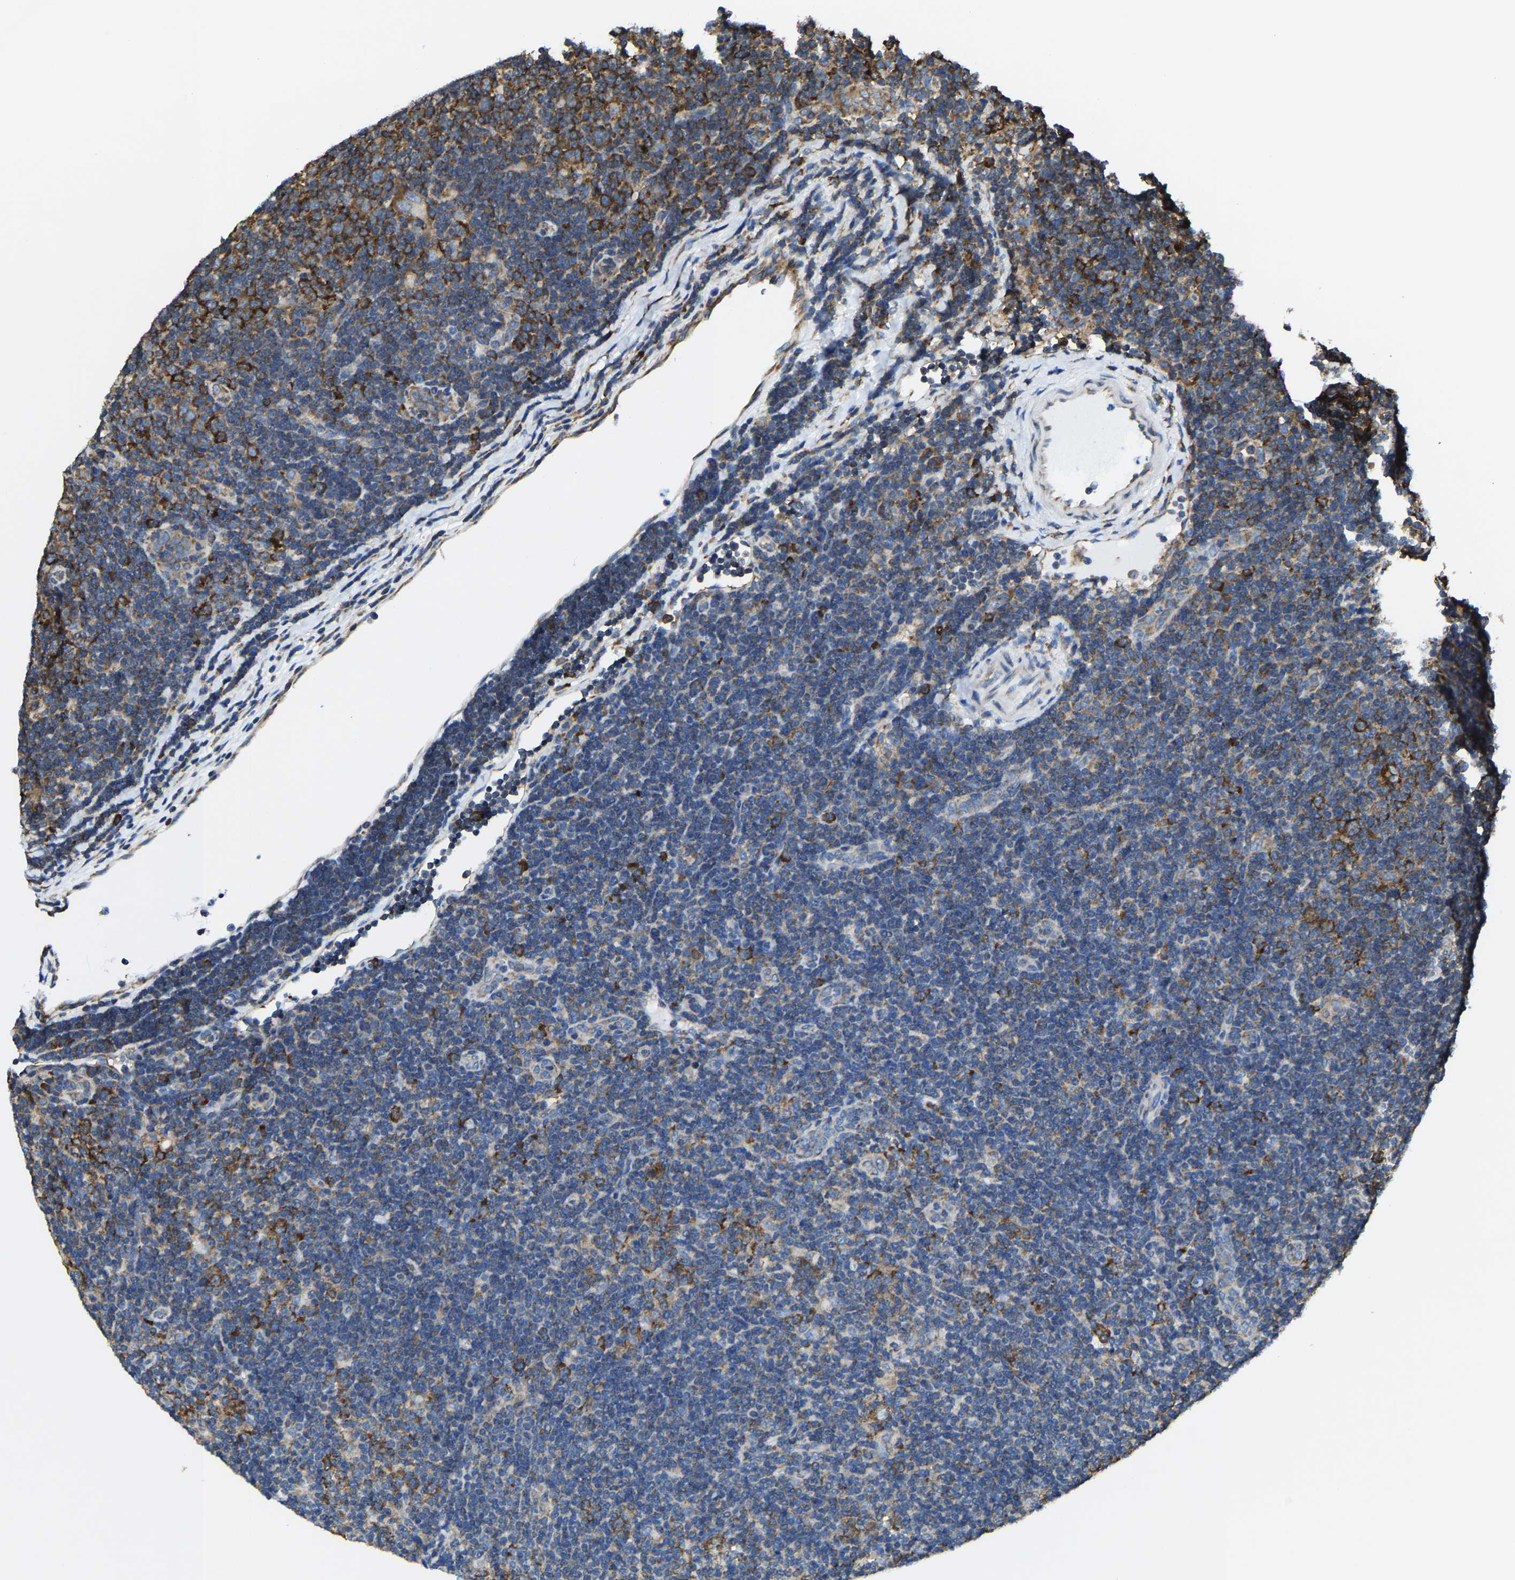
{"staining": {"intensity": "moderate", "quantity": "25%-75%", "location": "cytoplasmic/membranous"}, "tissue": "lymphoma", "cell_type": "Tumor cells", "image_type": "cancer", "snomed": [{"axis": "morphology", "description": "Hodgkin's disease, NOS"}, {"axis": "topography", "description": "Lymph node"}], "caption": "Lymphoma tissue displays moderate cytoplasmic/membranous staining in about 25%-75% of tumor cells", "gene": "G3BP2", "patient": {"sex": "female", "age": 57}}